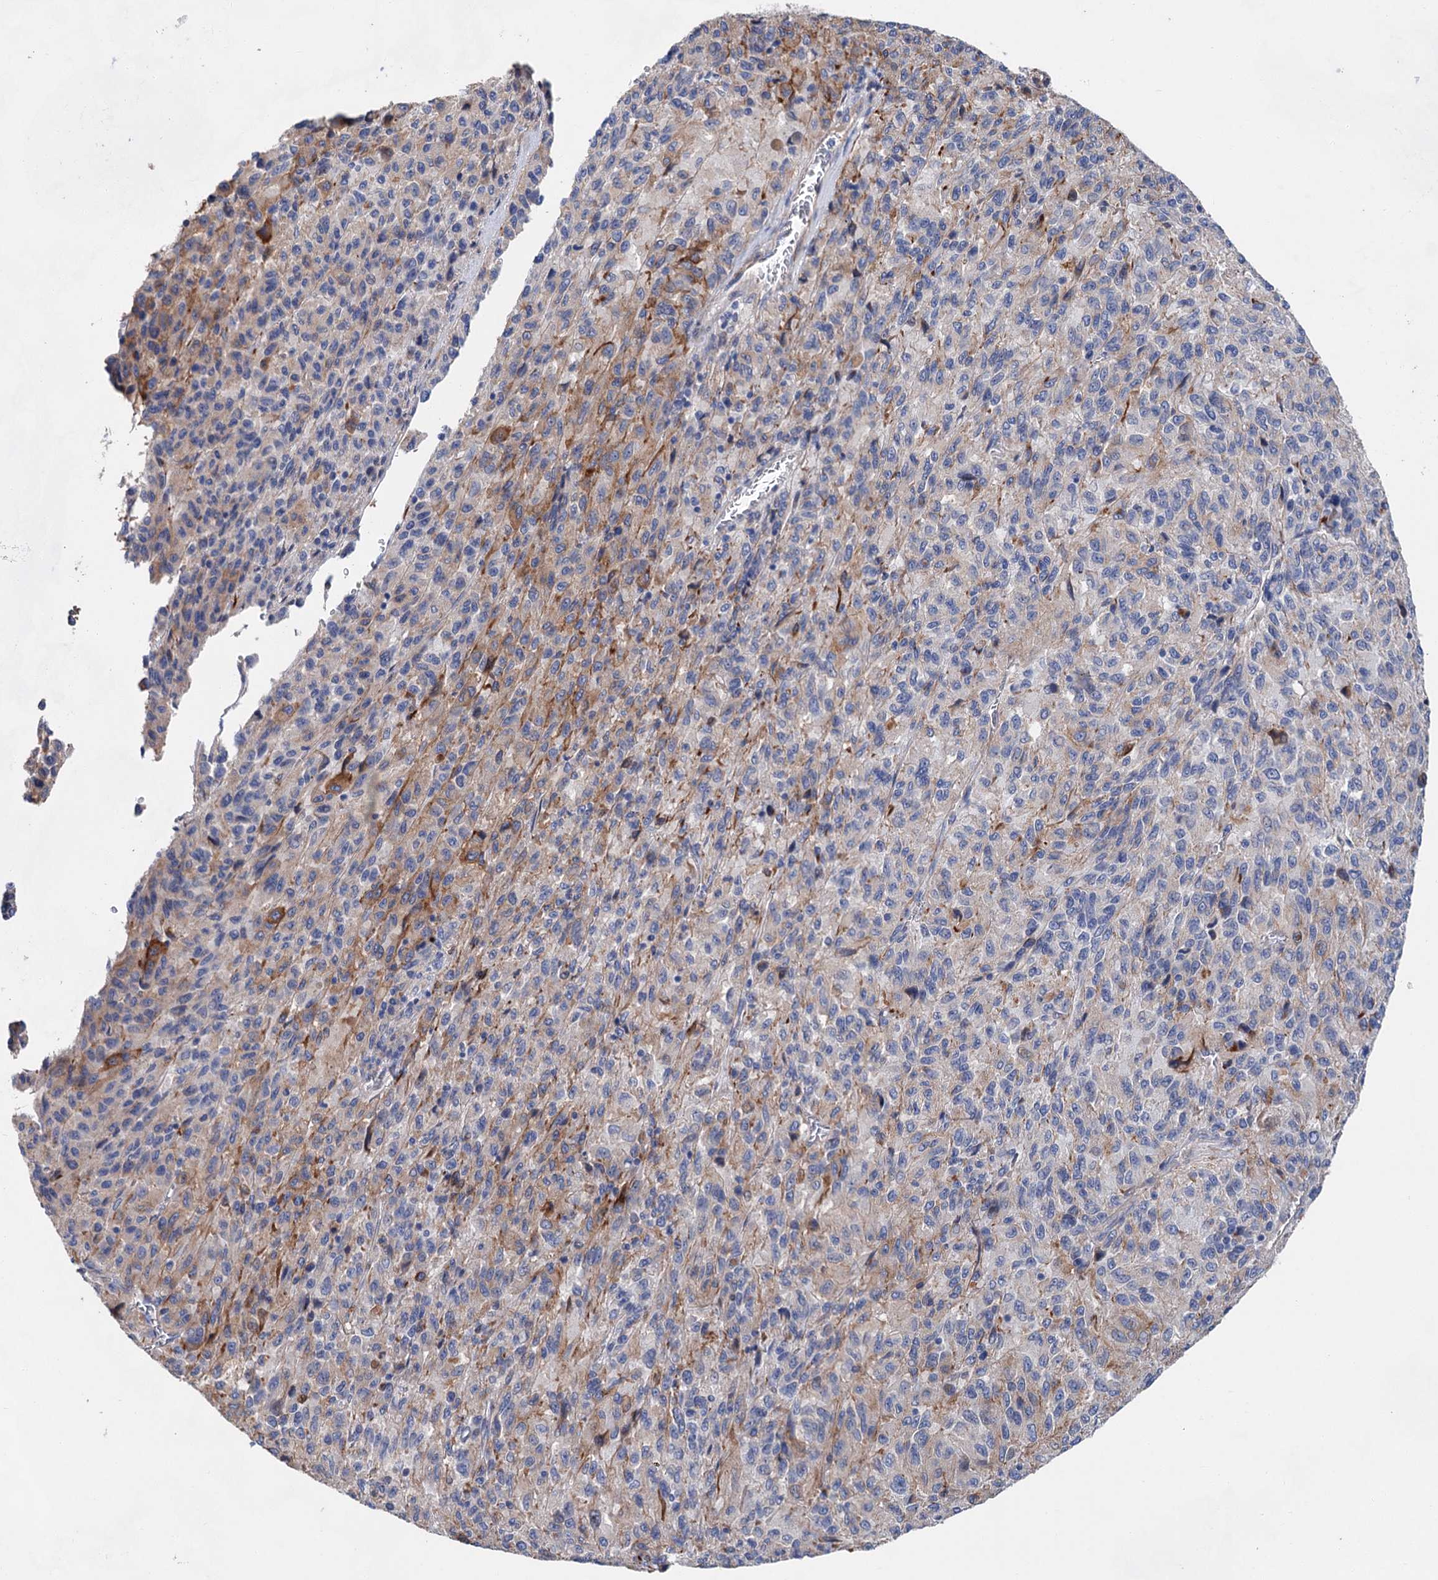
{"staining": {"intensity": "moderate", "quantity": "<25%", "location": "cytoplasmic/membranous"}, "tissue": "melanoma", "cell_type": "Tumor cells", "image_type": "cancer", "snomed": [{"axis": "morphology", "description": "Malignant melanoma, Metastatic site"}, {"axis": "topography", "description": "Lung"}], "caption": "Melanoma stained with a protein marker exhibits moderate staining in tumor cells.", "gene": "GPR155", "patient": {"sex": "male", "age": 64}}